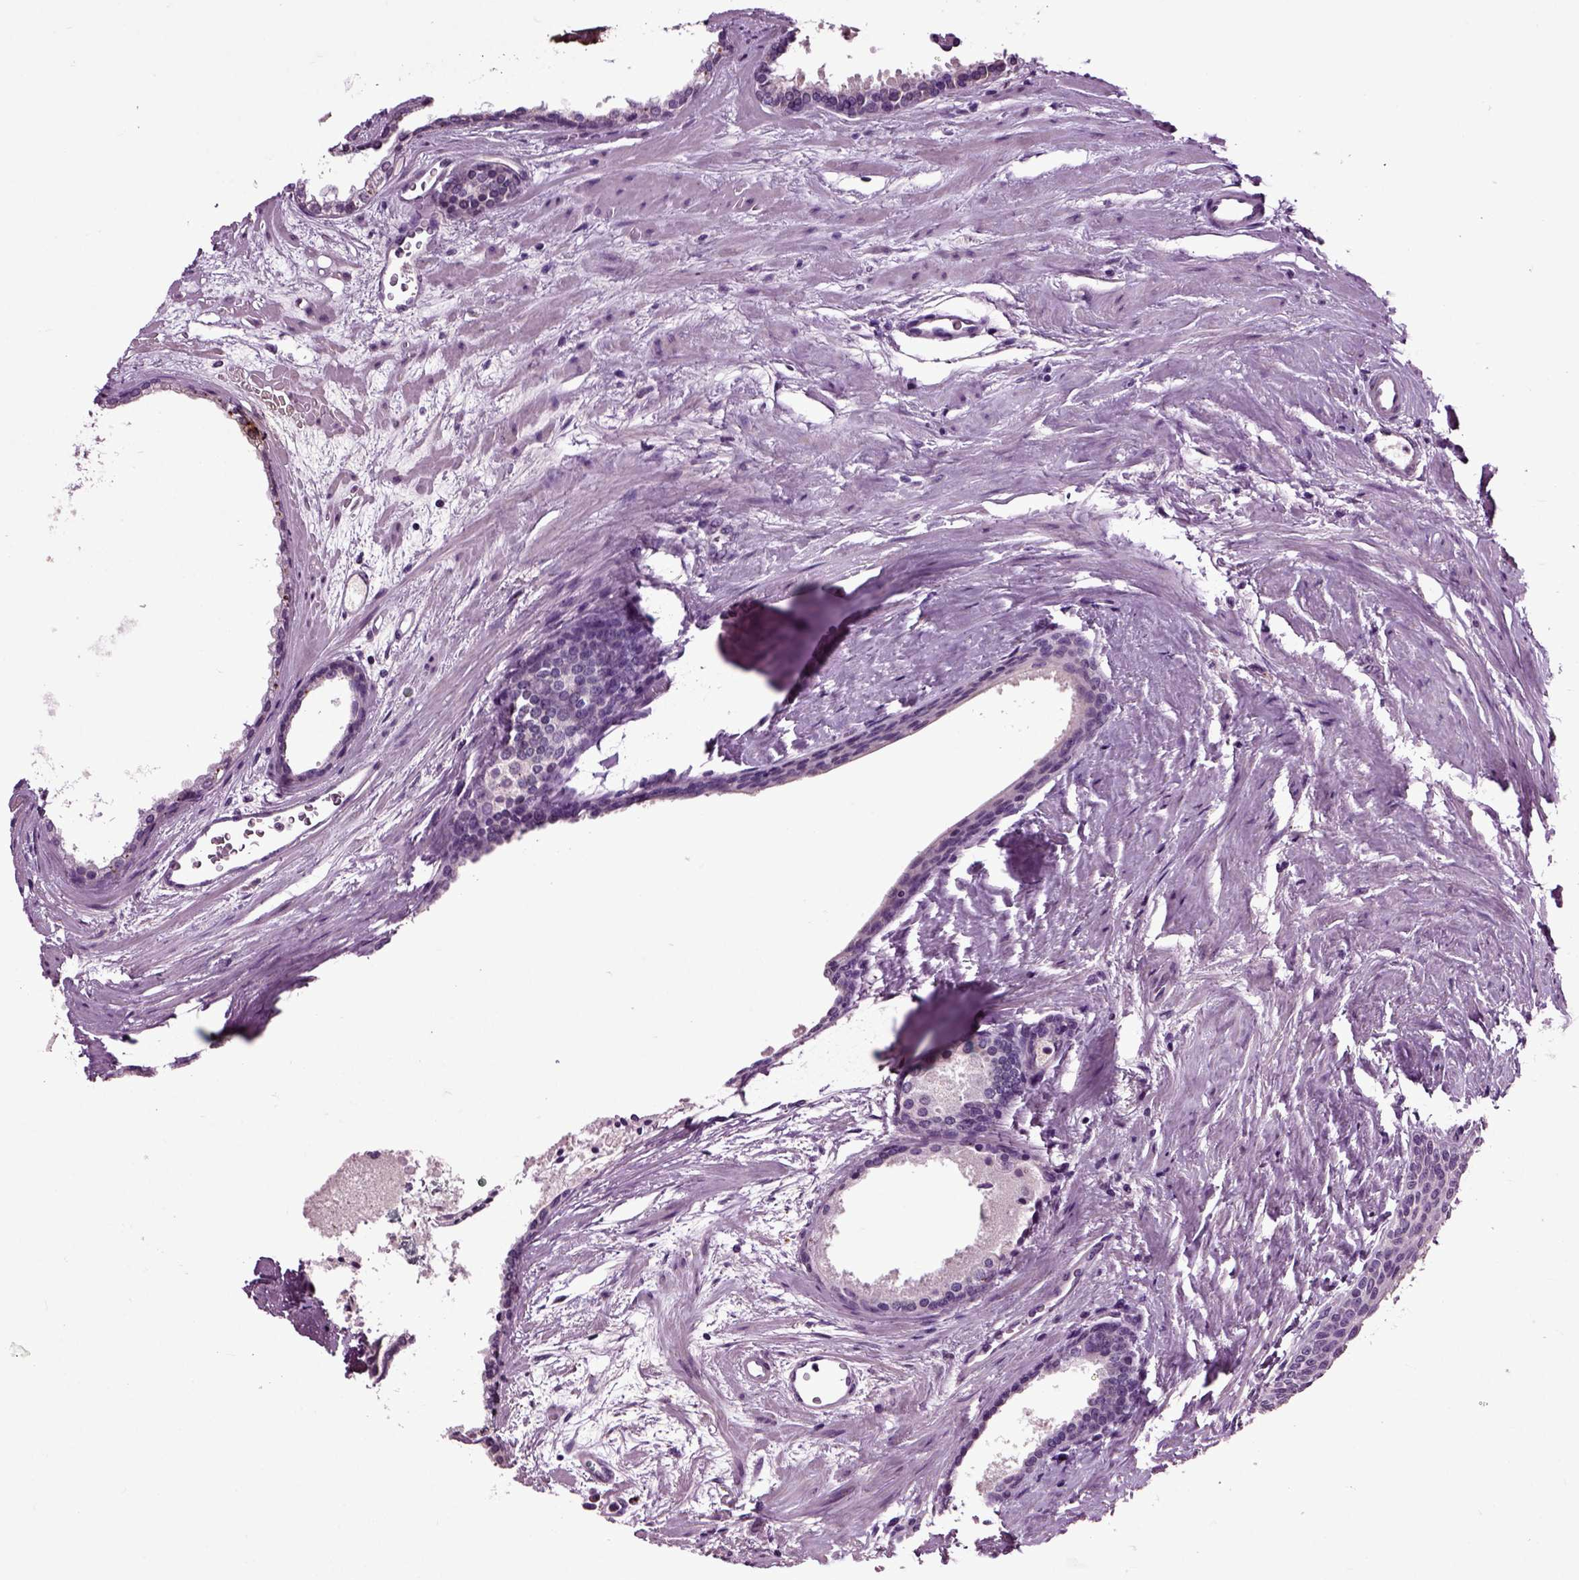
{"staining": {"intensity": "negative", "quantity": "none", "location": "none"}, "tissue": "prostate cancer", "cell_type": "Tumor cells", "image_type": "cancer", "snomed": [{"axis": "morphology", "description": "Adenocarcinoma, Low grade"}, {"axis": "topography", "description": "Prostate"}], "caption": "Adenocarcinoma (low-grade) (prostate) was stained to show a protein in brown. There is no significant positivity in tumor cells.", "gene": "CRHR1", "patient": {"sex": "male", "age": 56}}